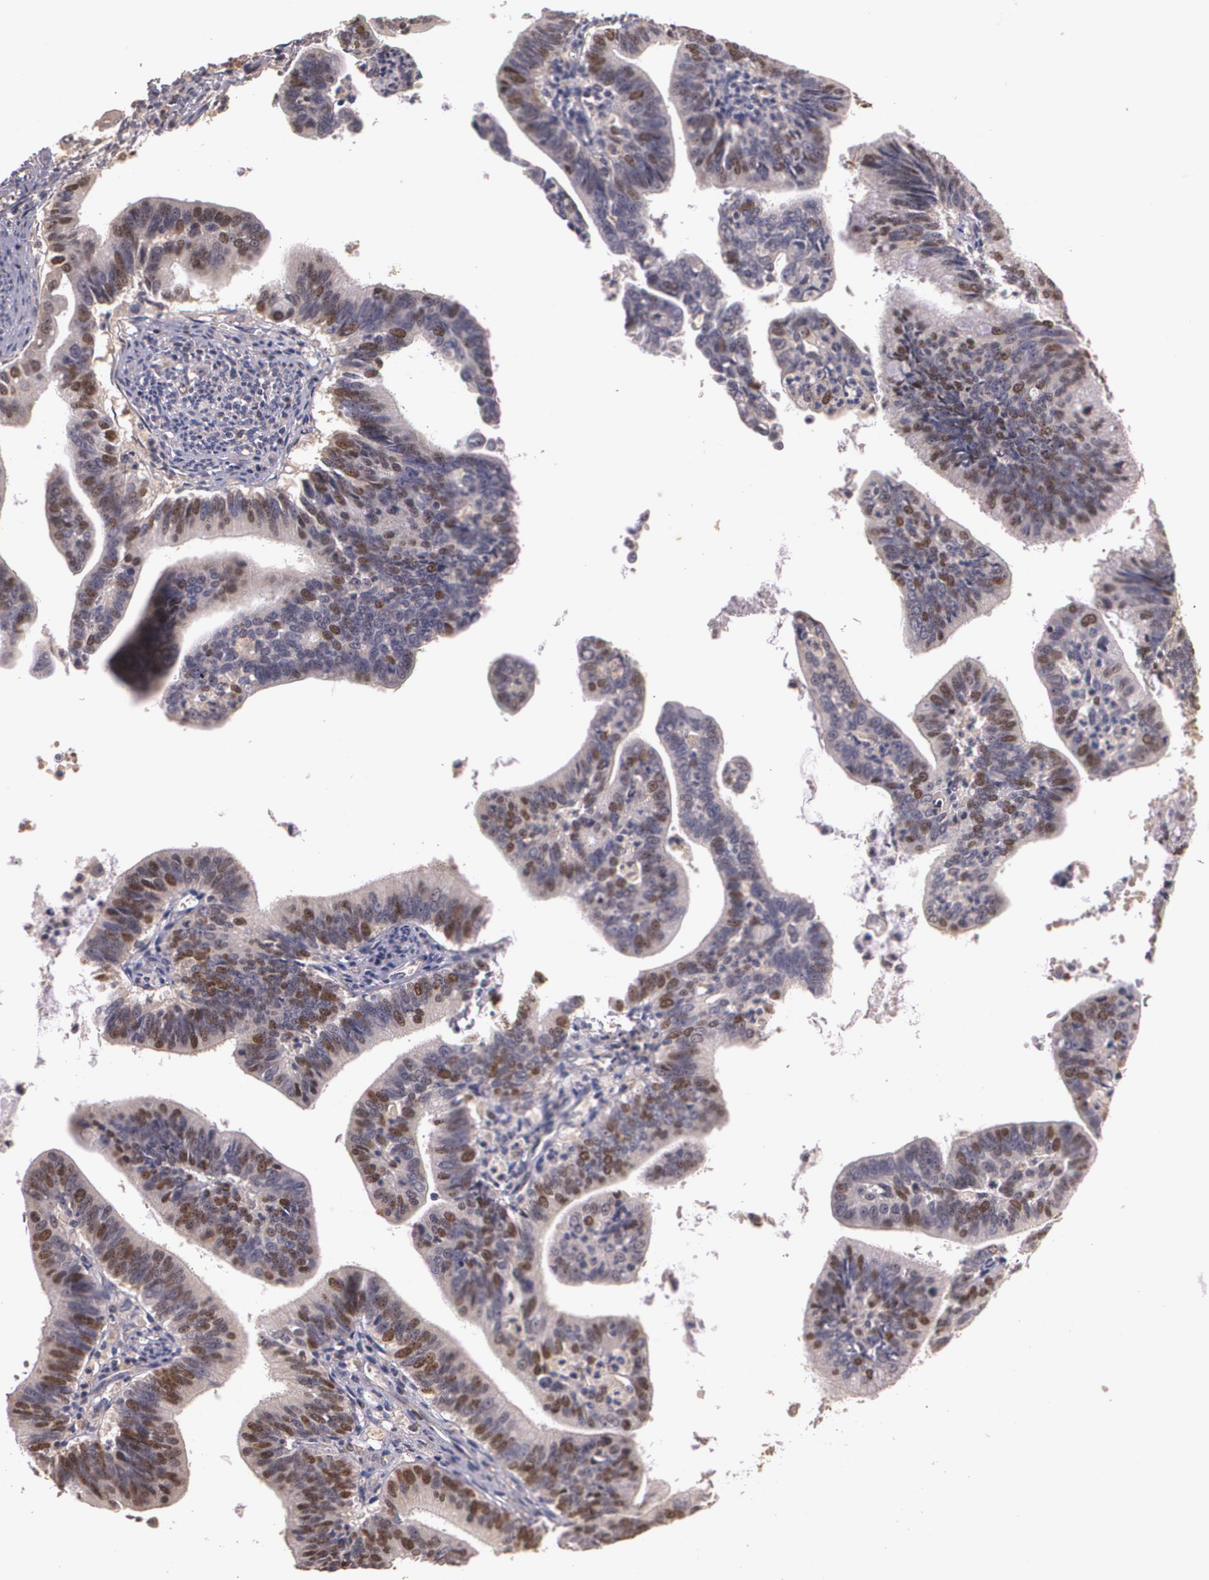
{"staining": {"intensity": "strong", "quantity": "25%-75%", "location": "nuclear"}, "tissue": "cervical cancer", "cell_type": "Tumor cells", "image_type": "cancer", "snomed": [{"axis": "morphology", "description": "Adenocarcinoma, NOS"}, {"axis": "topography", "description": "Cervix"}], "caption": "Immunohistochemistry (IHC) of human cervical cancer shows high levels of strong nuclear expression in approximately 25%-75% of tumor cells. (Brightfield microscopy of DAB IHC at high magnification).", "gene": "BRCA1", "patient": {"sex": "female", "age": 47}}